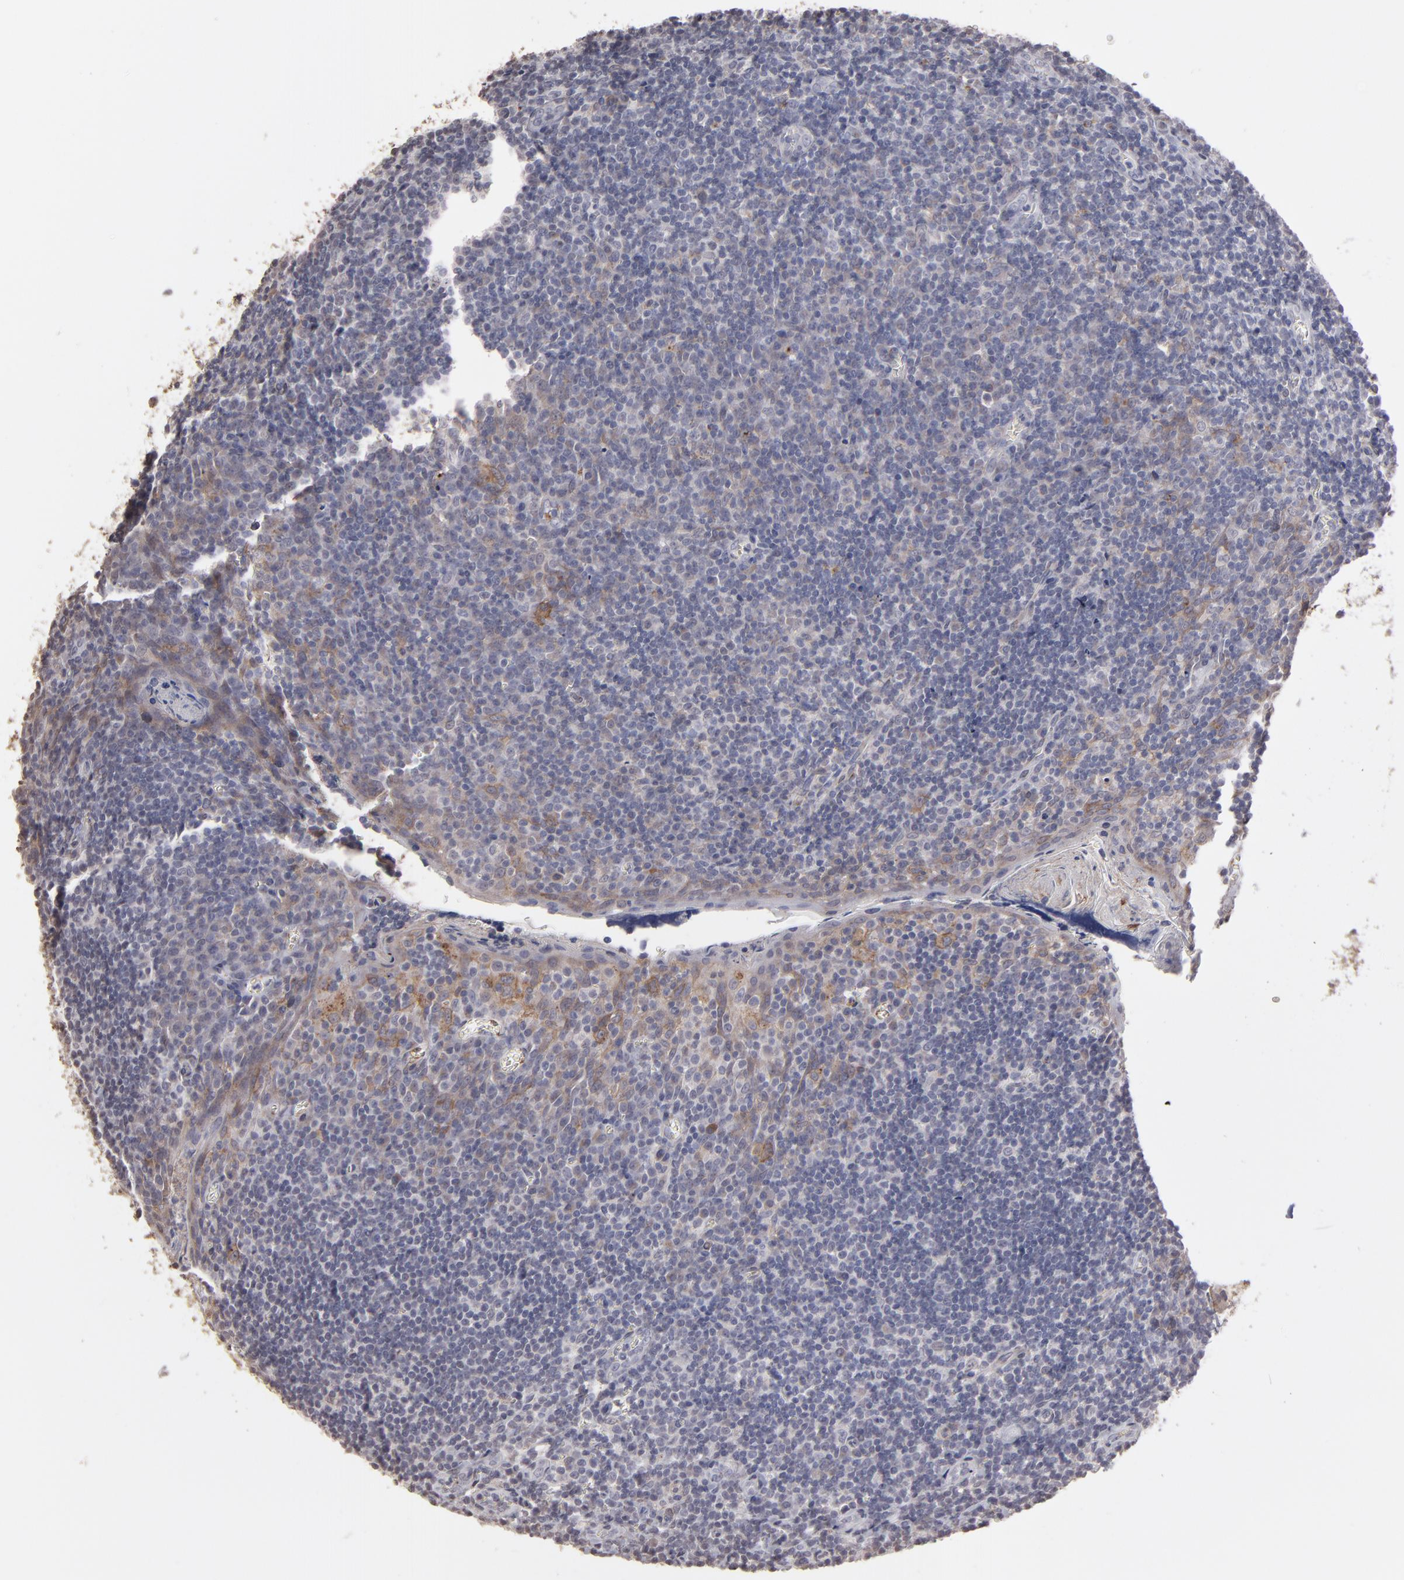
{"staining": {"intensity": "weak", "quantity": "<25%", "location": "cytoplasmic/membranous"}, "tissue": "tonsil", "cell_type": "Germinal center cells", "image_type": "normal", "snomed": [{"axis": "morphology", "description": "Normal tissue, NOS"}, {"axis": "topography", "description": "Tonsil"}], "caption": "Tonsil stained for a protein using immunohistochemistry demonstrates no staining germinal center cells.", "gene": "ITGB5", "patient": {"sex": "male", "age": 20}}